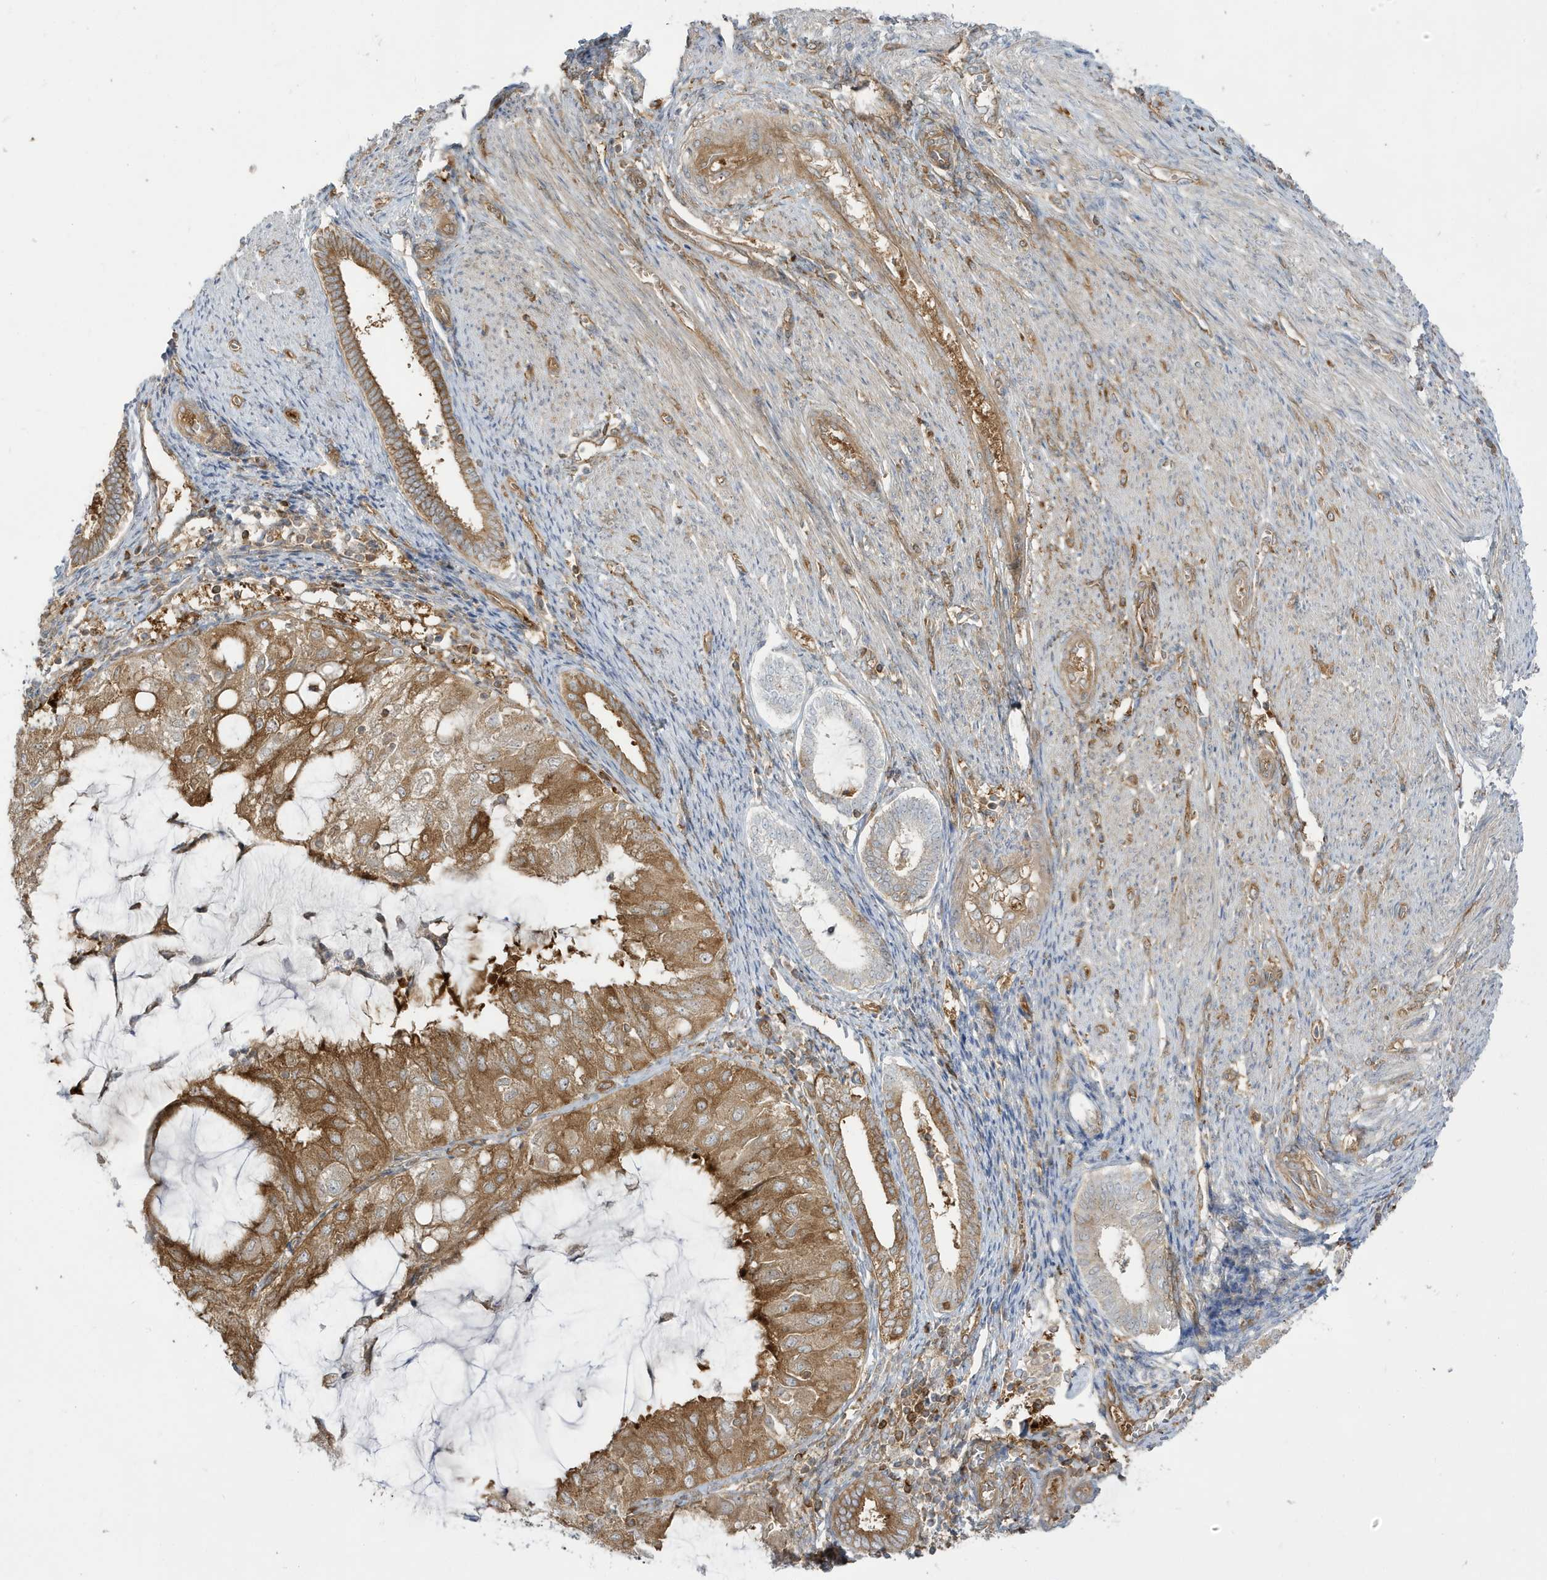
{"staining": {"intensity": "moderate", "quantity": ">75%", "location": "cytoplasmic/membranous"}, "tissue": "endometrial cancer", "cell_type": "Tumor cells", "image_type": "cancer", "snomed": [{"axis": "morphology", "description": "Adenocarcinoma, NOS"}, {"axis": "topography", "description": "Endometrium"}], "caption": "This is a photomicrograph of immunohistochemistry (IHC) staining of endometrial adenocarcinoma, which shows moderate positivity in the cytoplasmic/membranous of tumor cells.", "gene": "STAM", "patient": {"sex": "female", "age": 81}}